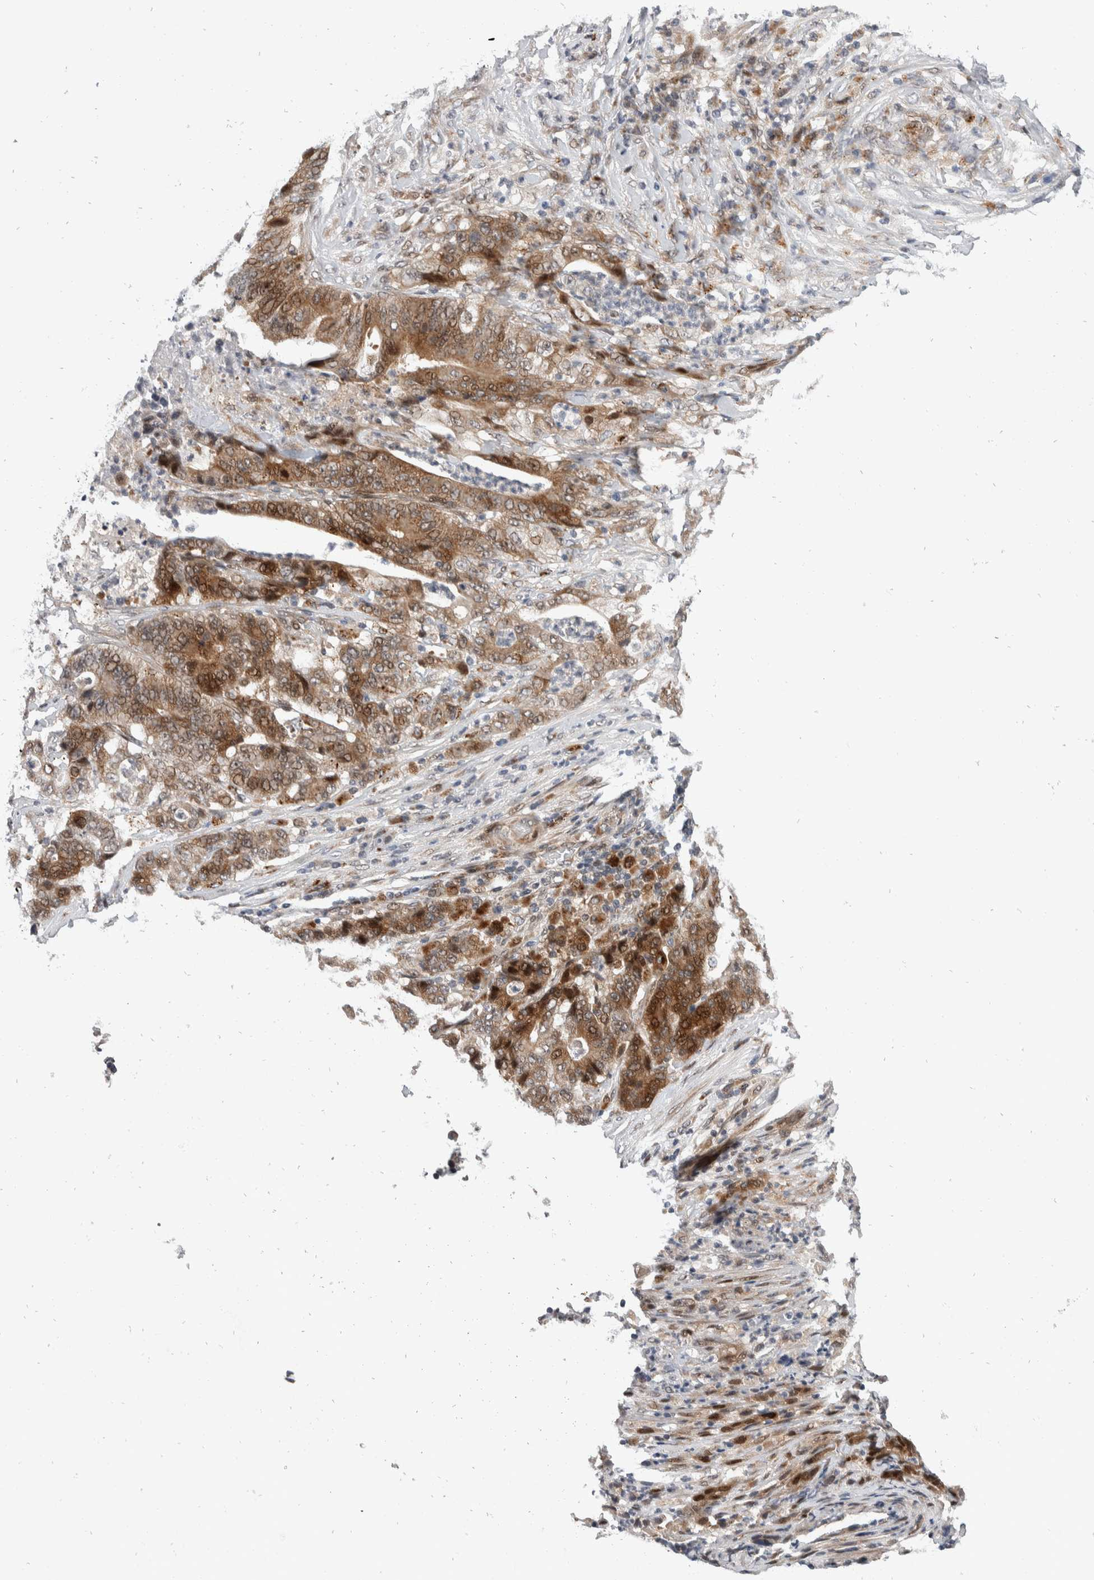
{"staining": {"intensity": "moderate", "quantity": ">75%", "location": "cytoplasmic/membranous,nuclear"}, "tissue": "stomach cancer", "cell_type": "Tumor cells", "image_type": "cancer", "snomed": [{"axis": "morphology", "description": "Adenocarcinoma, NOS"}, {"axis": "topography", "description": "Stomach"}], "caption": "Protein expression by IHC exhibits moderate cytoplasmic/membranous and nuclear expression in about >75% of tumor cells in stomach cancer (adenocarcinoma).", "gene": "ZNF703", "patient": {"sex": "female", "age": 73}}